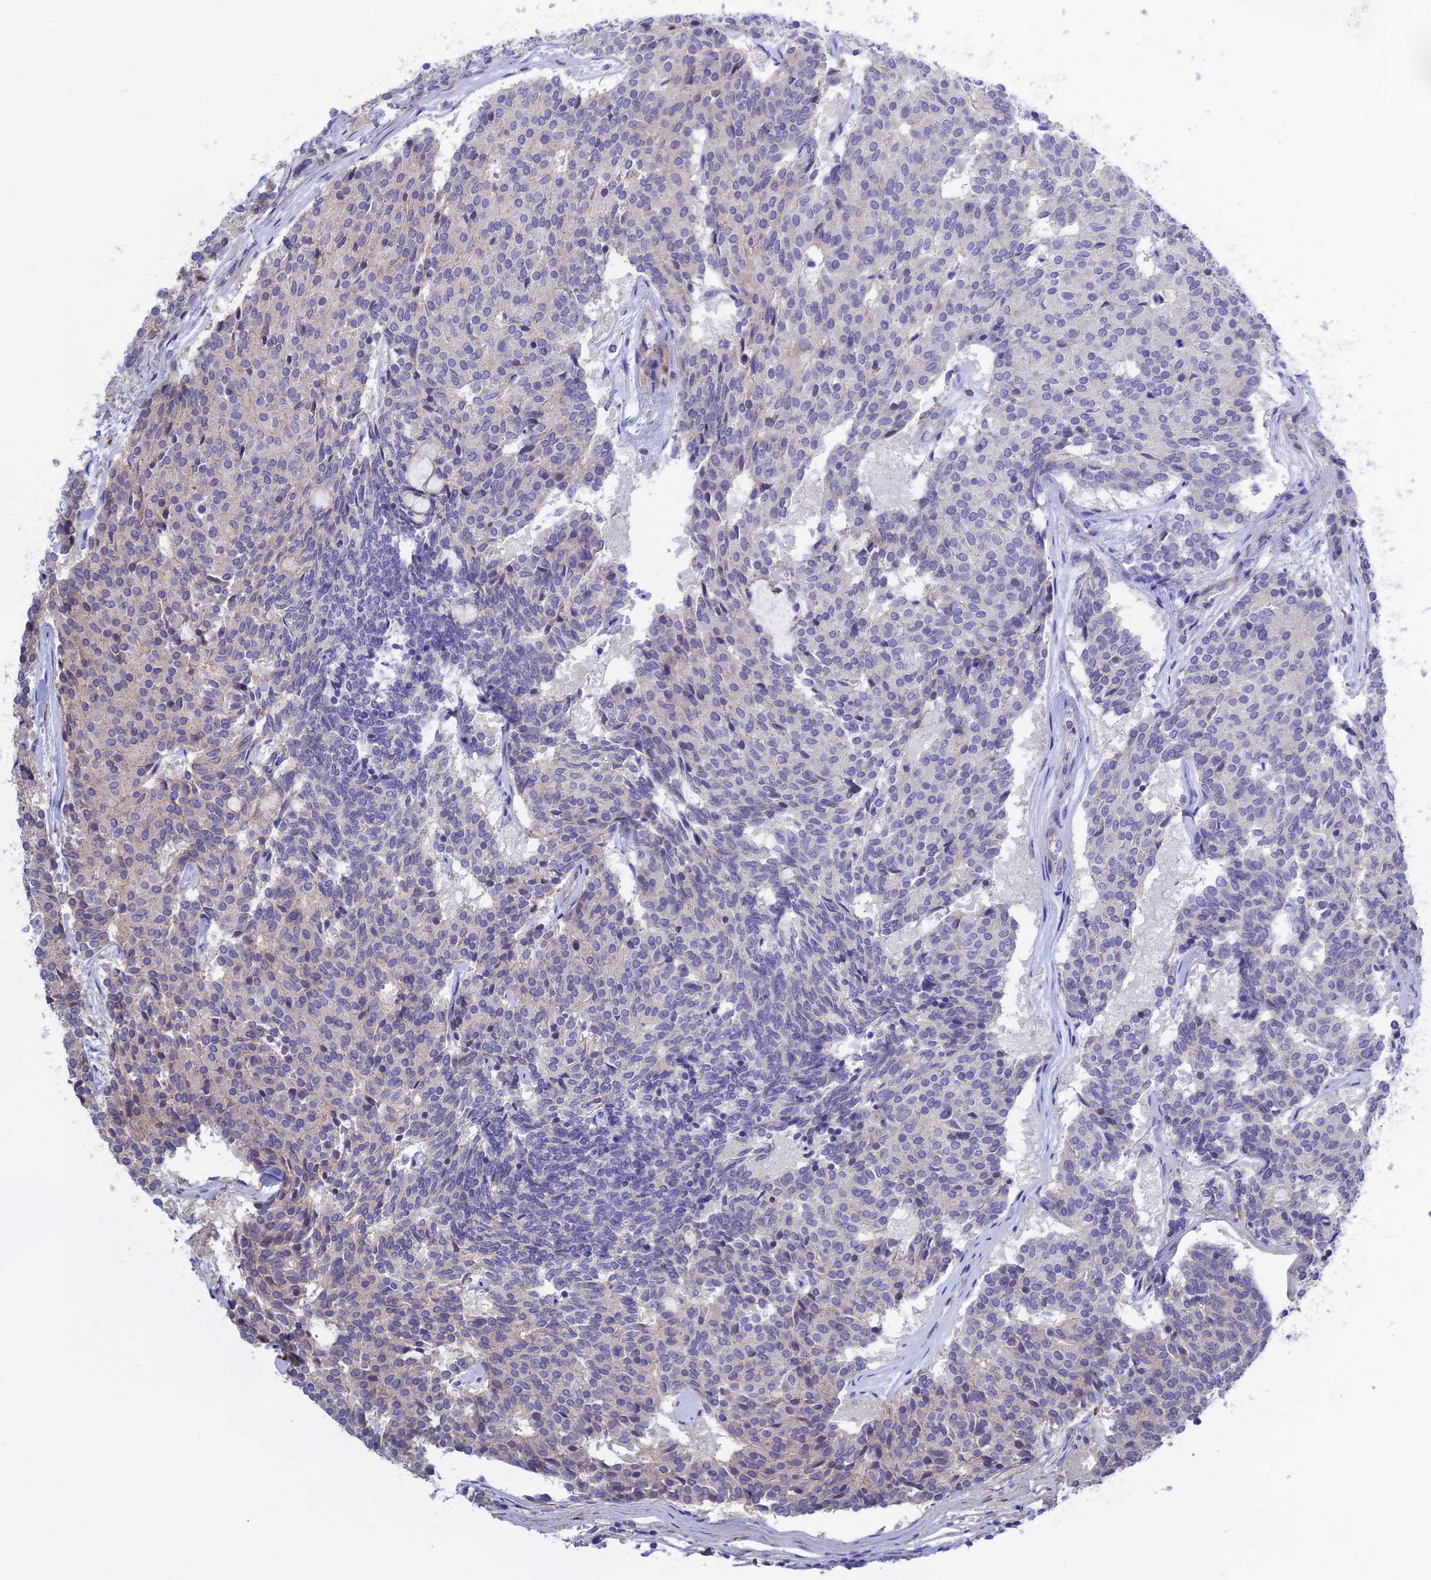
{"staining": {"intensity": "negative", "quantity": "none", "location": "none"}, "tissue": "carcinoid", "cell_type": "Tumor cells", "image_type": "cancer", "snomed": [{"axis": "morphology", "description": "Carcinoid, malignant, NOS"}, {"axis": "topography", "description": "Pancreas"}], "caption": "A histopathology image of carcinoid stained for a protein displays no brown staining in tumor cells.", "gene": "LYPD5", "patient": {"sex": "female", "age": 54}}